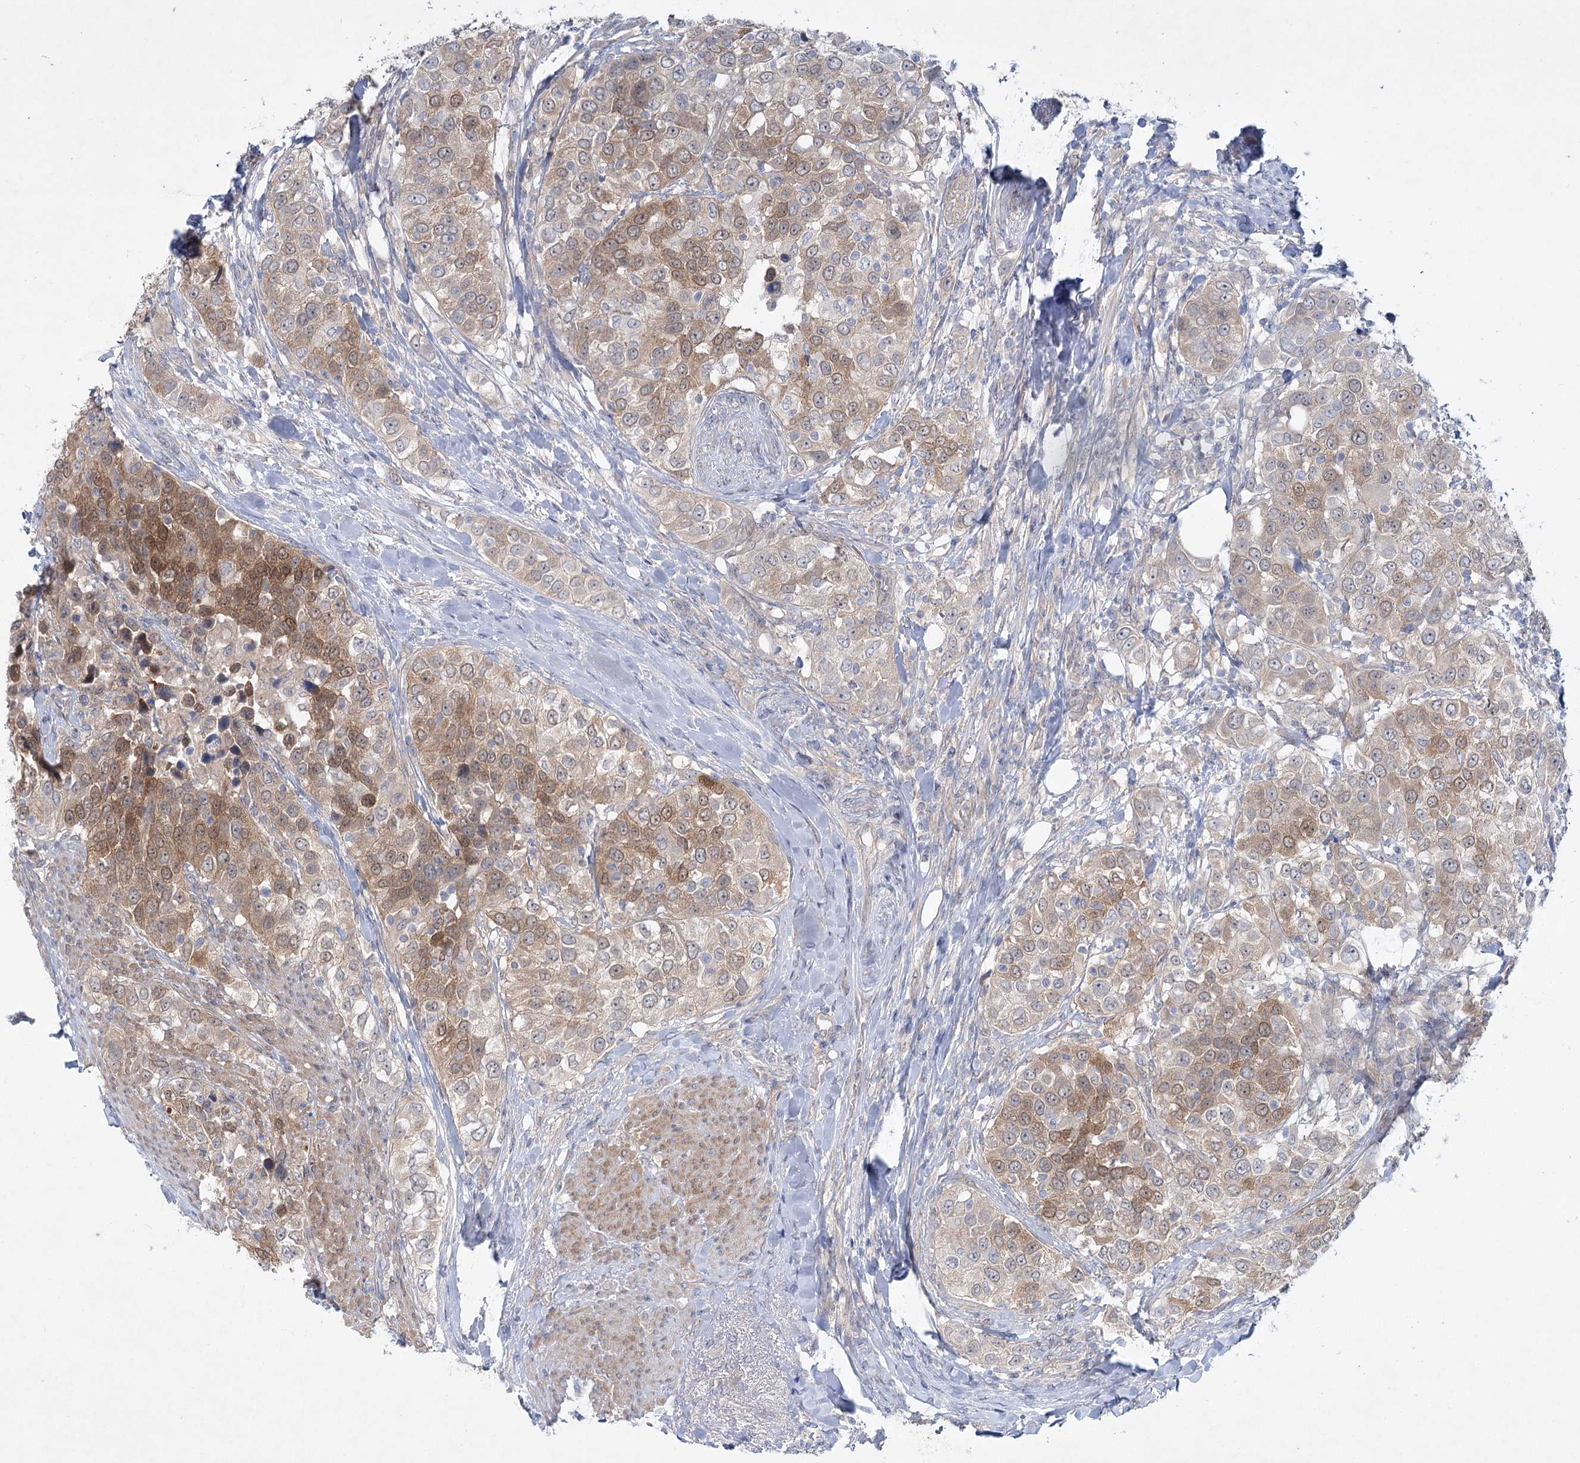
{"staining": {"intensity": "moderate", "quantity": "25%-75%", "location": "cytoplasmic/membranous"}, "tissue": "urothelial cancer", "cell_type": "Tumor cells", "image_type": "cancer", "snomed": [{"axis": "morphology", "description": "Urothelial carcinoma, High grade"}, {"axis": "topography", "description": "Urinary bladder"}], "caption": "Tumor cells display medium levels of moderate cytoplasmic/membranous staining in about 25%-75% of cells in human urothelial cancer.", "gene": "AAMDC", "patient": {"sex": "female", "age": 80}}